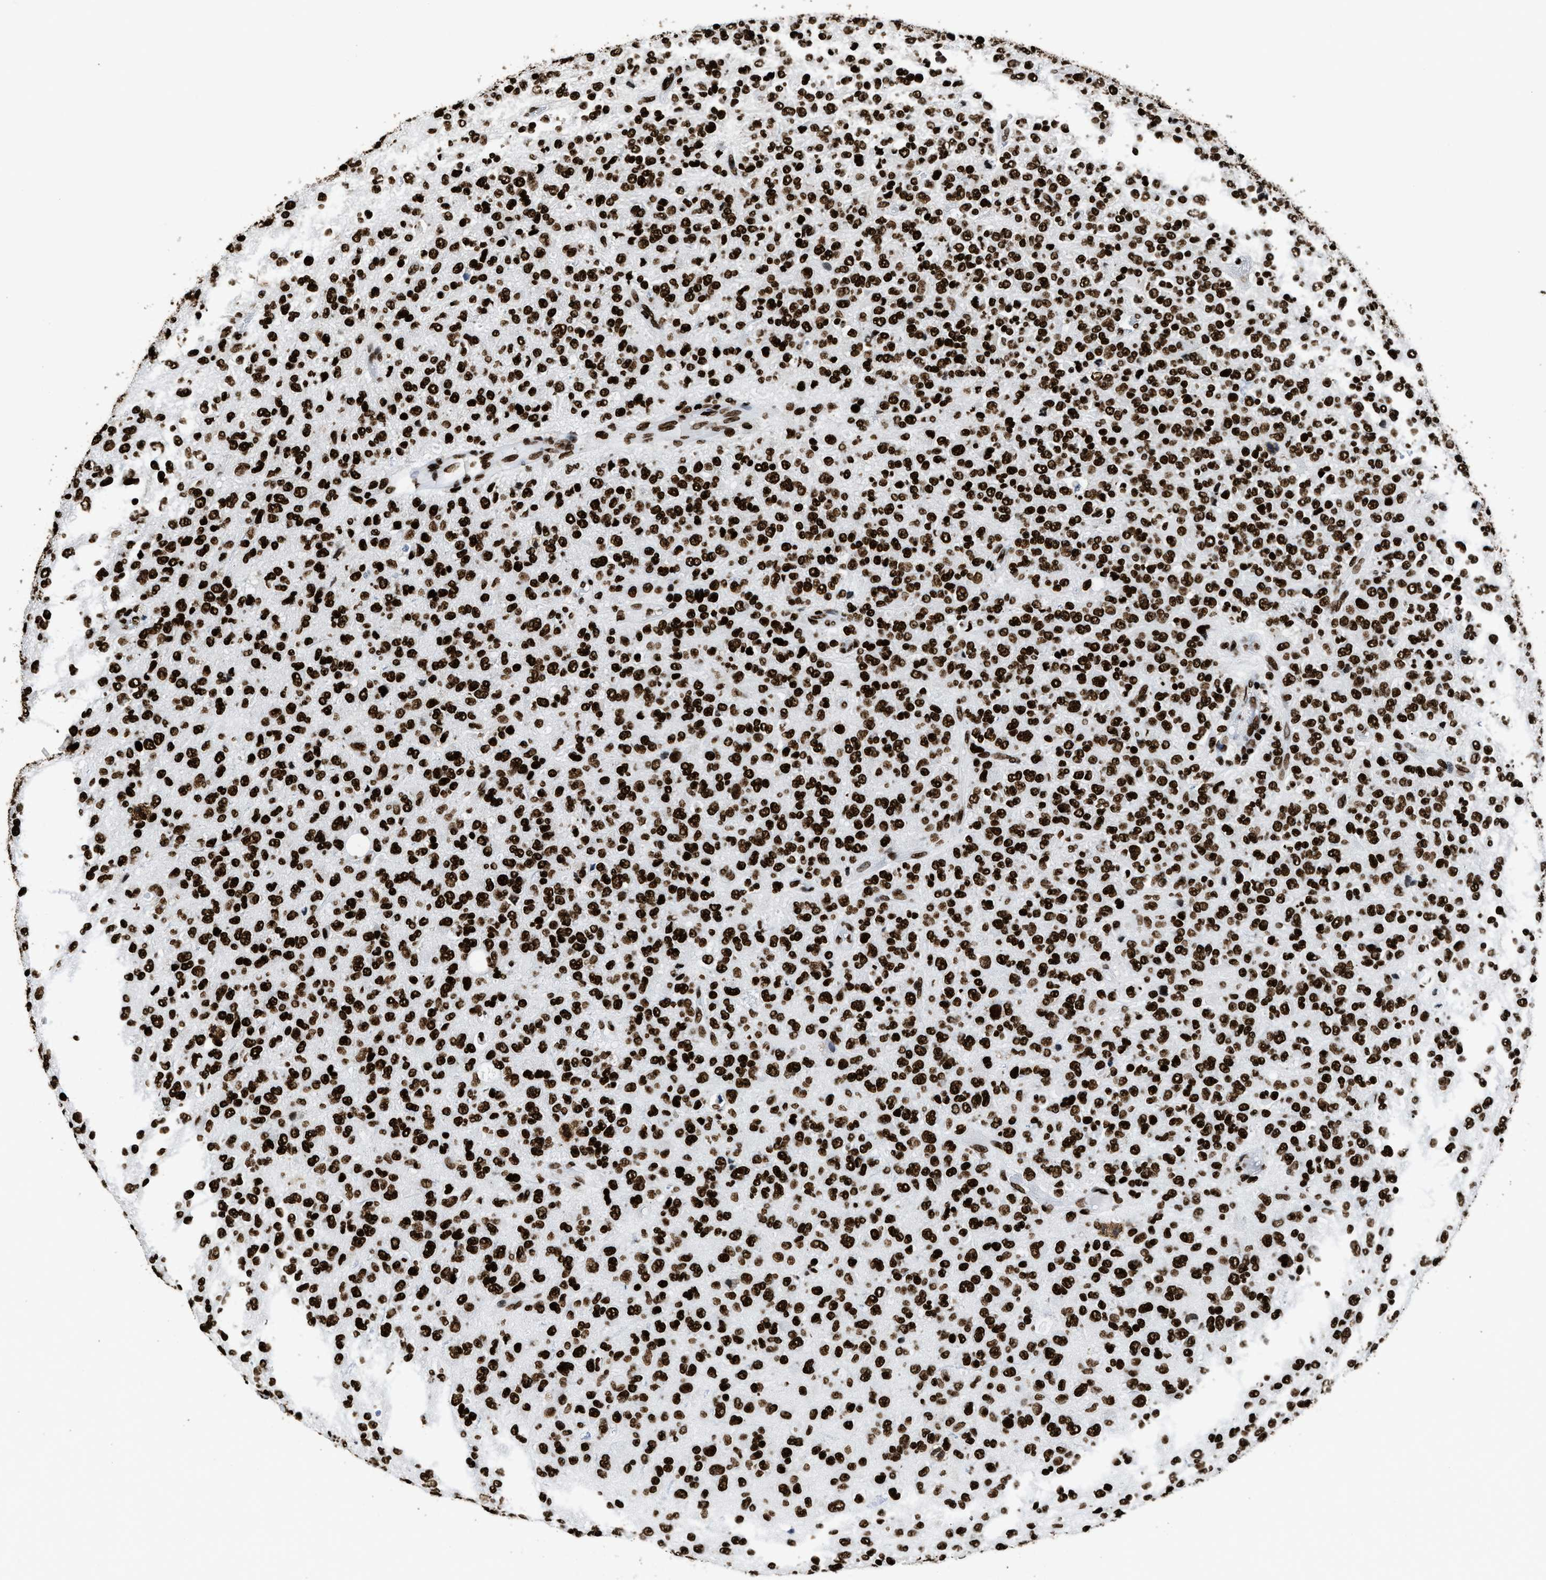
{"staining": {"intensity": "strong", "quantity": ">75%", "location": "nuclear"}, "tissue": "glioma", "cell_type": "Tumor cells", "image_type": "cancer", "snomed": [{"axis": "morphology", "description": "Glioma, malignant, High grade"}, {"axis": "topography", "description": "pancreas cauda"}], "caption": "DAB immunohistochemical staining of human malignant glioma (high-grade) demonstrates strong nuclear protein staining in about >75% of tumor cells.", "gene": "HNRNPM", "patient": {"sex": "male", "age": 60}}